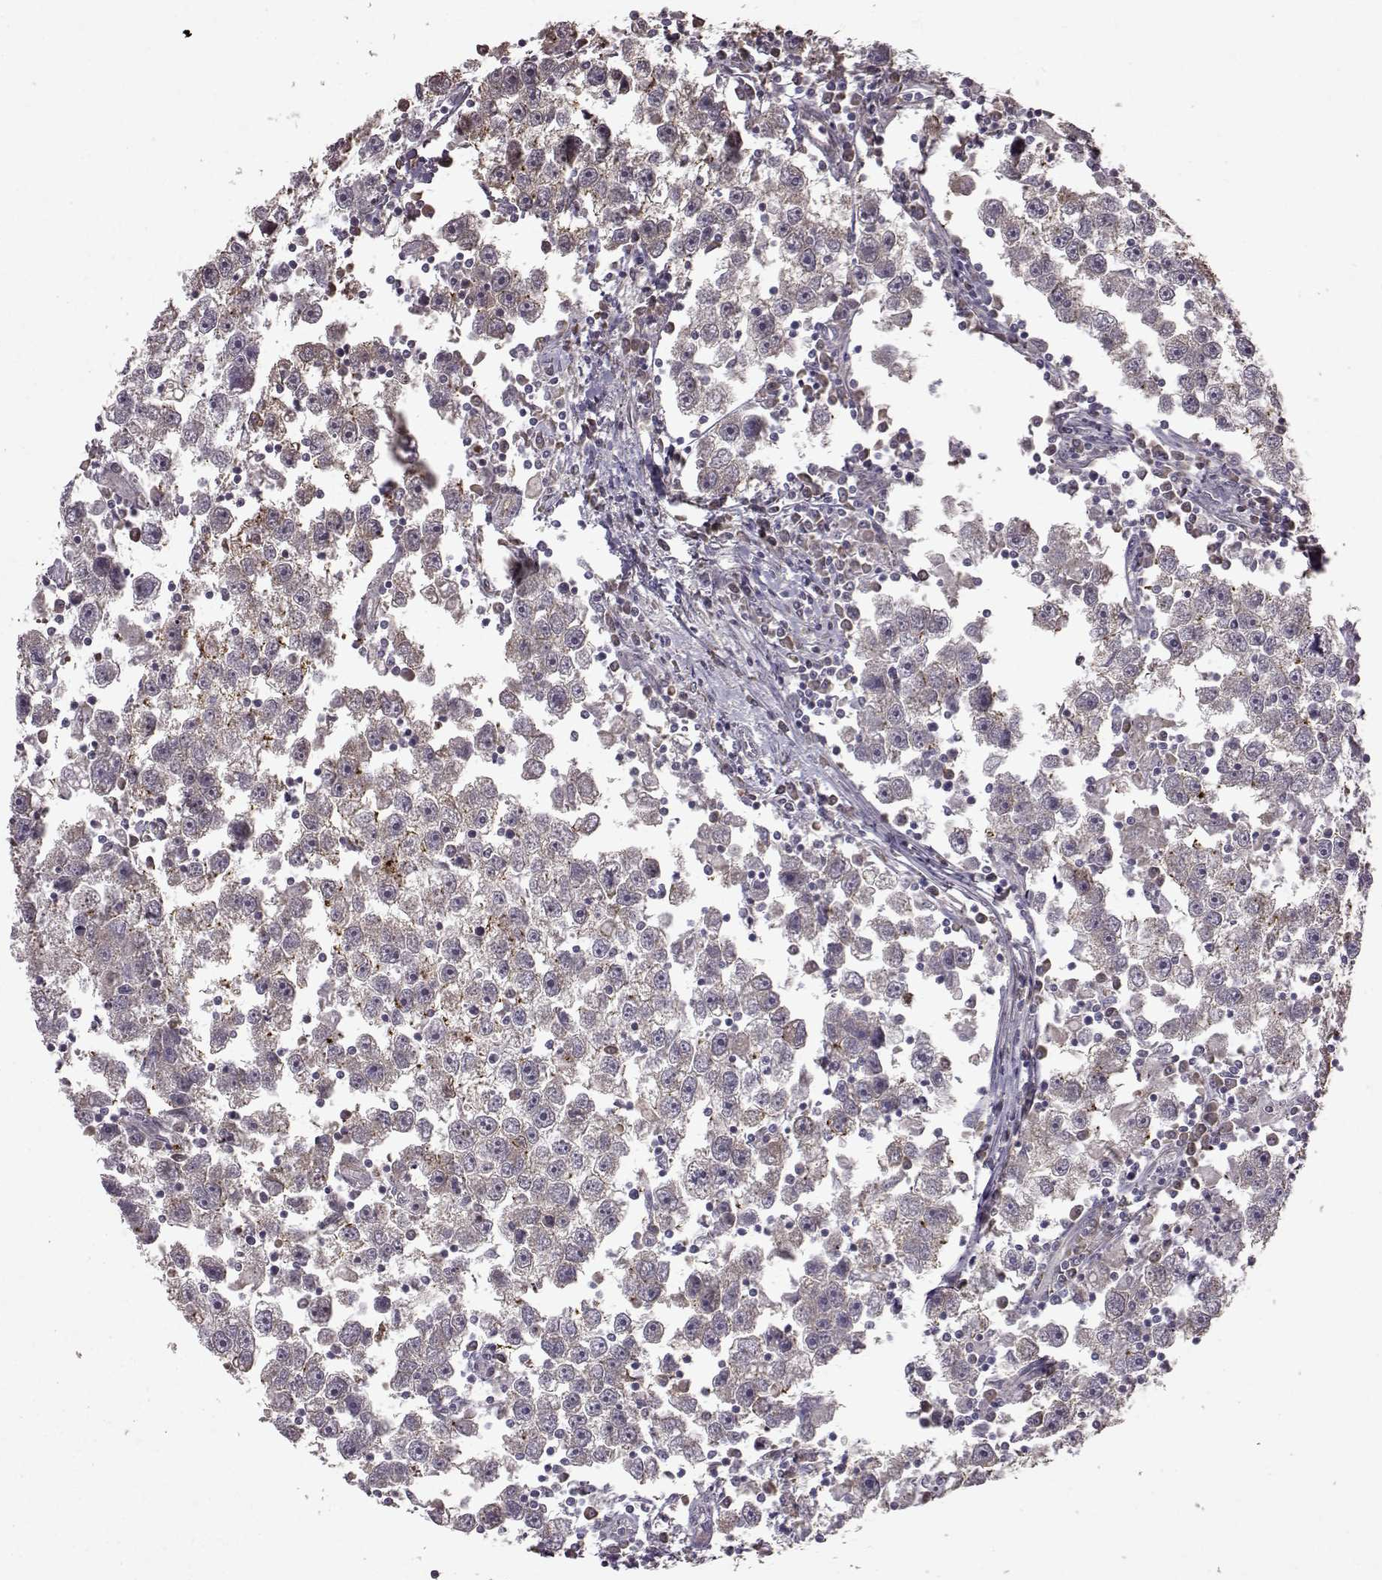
{"staining": {"intensity": "weak", "quantity": "25%-75%", "location": "cytoplasmic/membranous"}, "tissue": "testis cancer", "cell_type": "Tumor cells", "image_type": "cancer", "snomed": [{"axis": "morphology", "description": "Seminoma, NOS"}, {"axis": "topography", "description": "Testis"}], "caption": "Testis cancer stained for a protein (brown) demonstrates weak cytoplasmic/membranous positive expression in about 25%-75% of tumor cells.", "gene": "NME1-NME2", "patient": {"sex": "male", "age": 30}}